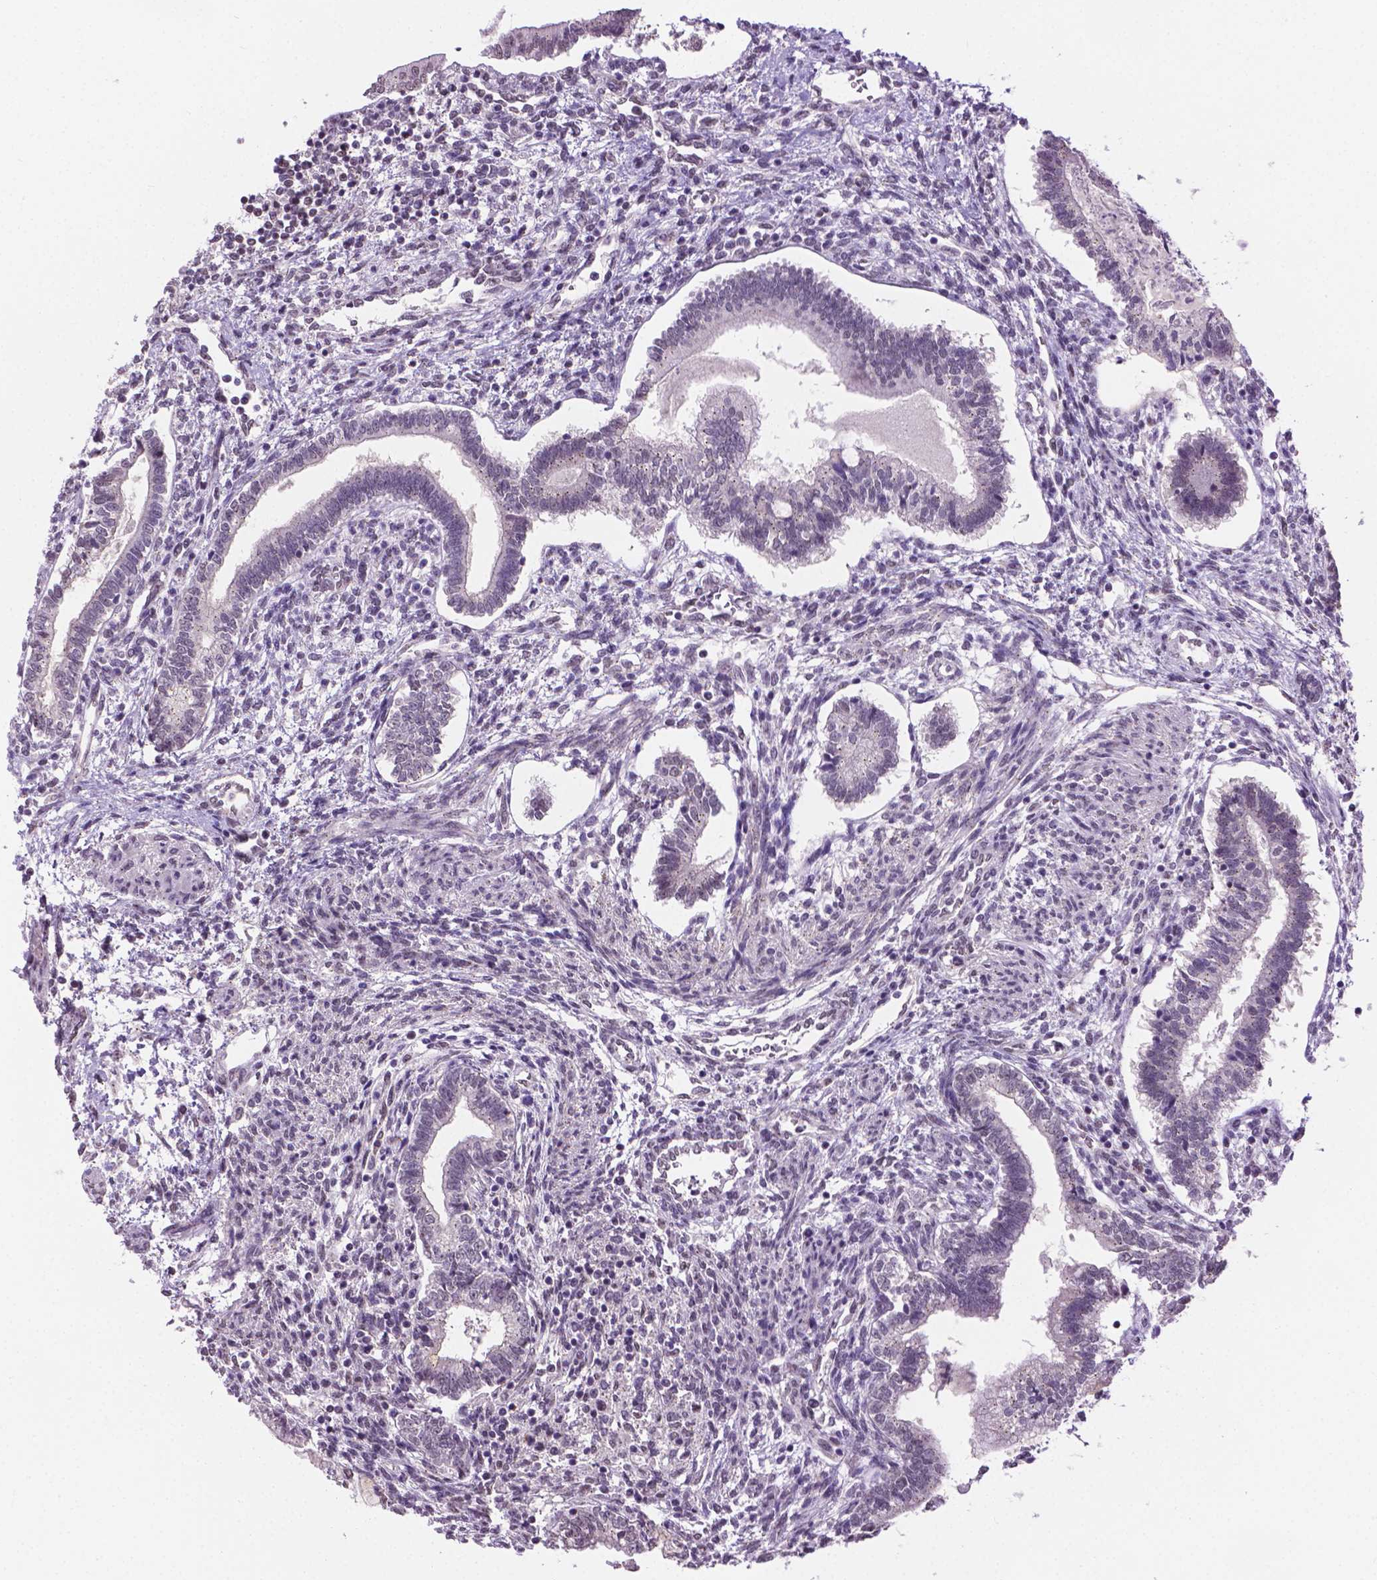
{"staining": {"intensity": "negative", "quantity": "none", "location": "none"}, "tissue": "testis cancer", "cell_type": "Tumor cells", "image_type": "cancer", "snomed": [{"axis": "morphology", "description": "Carcinoma, Embryonal, NOS"}, {"axis": "topography", "description": "Testis"}], "caption": "Photomicrograph shows no protein positivity in tumor cells of testis embryonal carcinoma tissue.", "gene": "ABI2", "patient": {"sex": "male", "age": 37}}